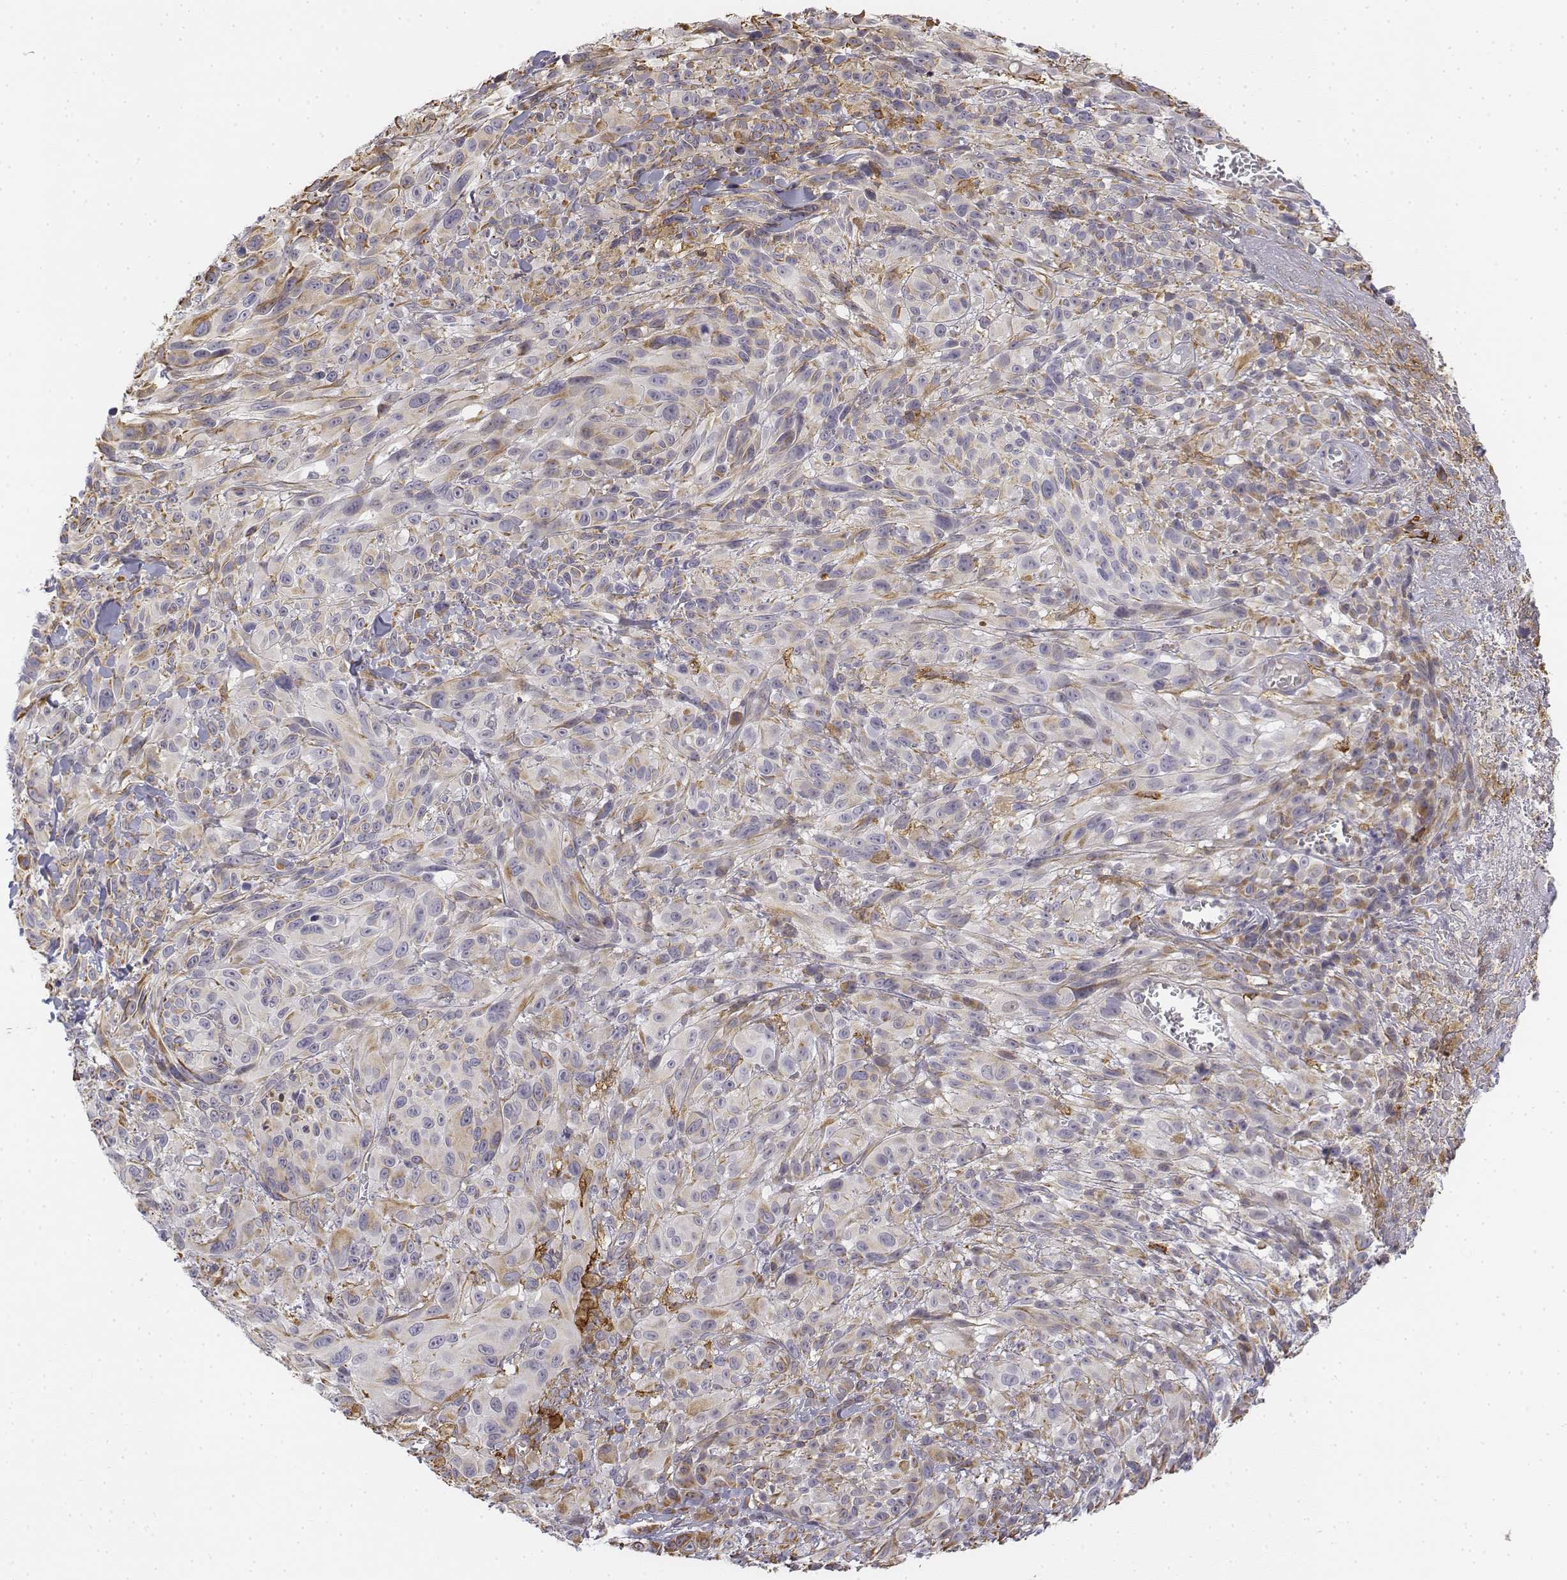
{"staining": {"intensity": "weak", "quantity": ">75%", "location": "cytoplasmic/membranous"}, "tissue": "melanoma", "cell_type": "Tumor cells", "image_type": "cancer", "snomed": [{"axis": "morphology", "description": "Malignant melanoma, NOS"}, {"axis": "topography", "description": "Skin"}], "caption": "A low amount of weak cytoplasmic/membranous positivity is seen in approximately >75% of tumor cells in malignant melanoma tissue.", "gene": "CD14", "patient": {"sex": "male", "age": 83}}